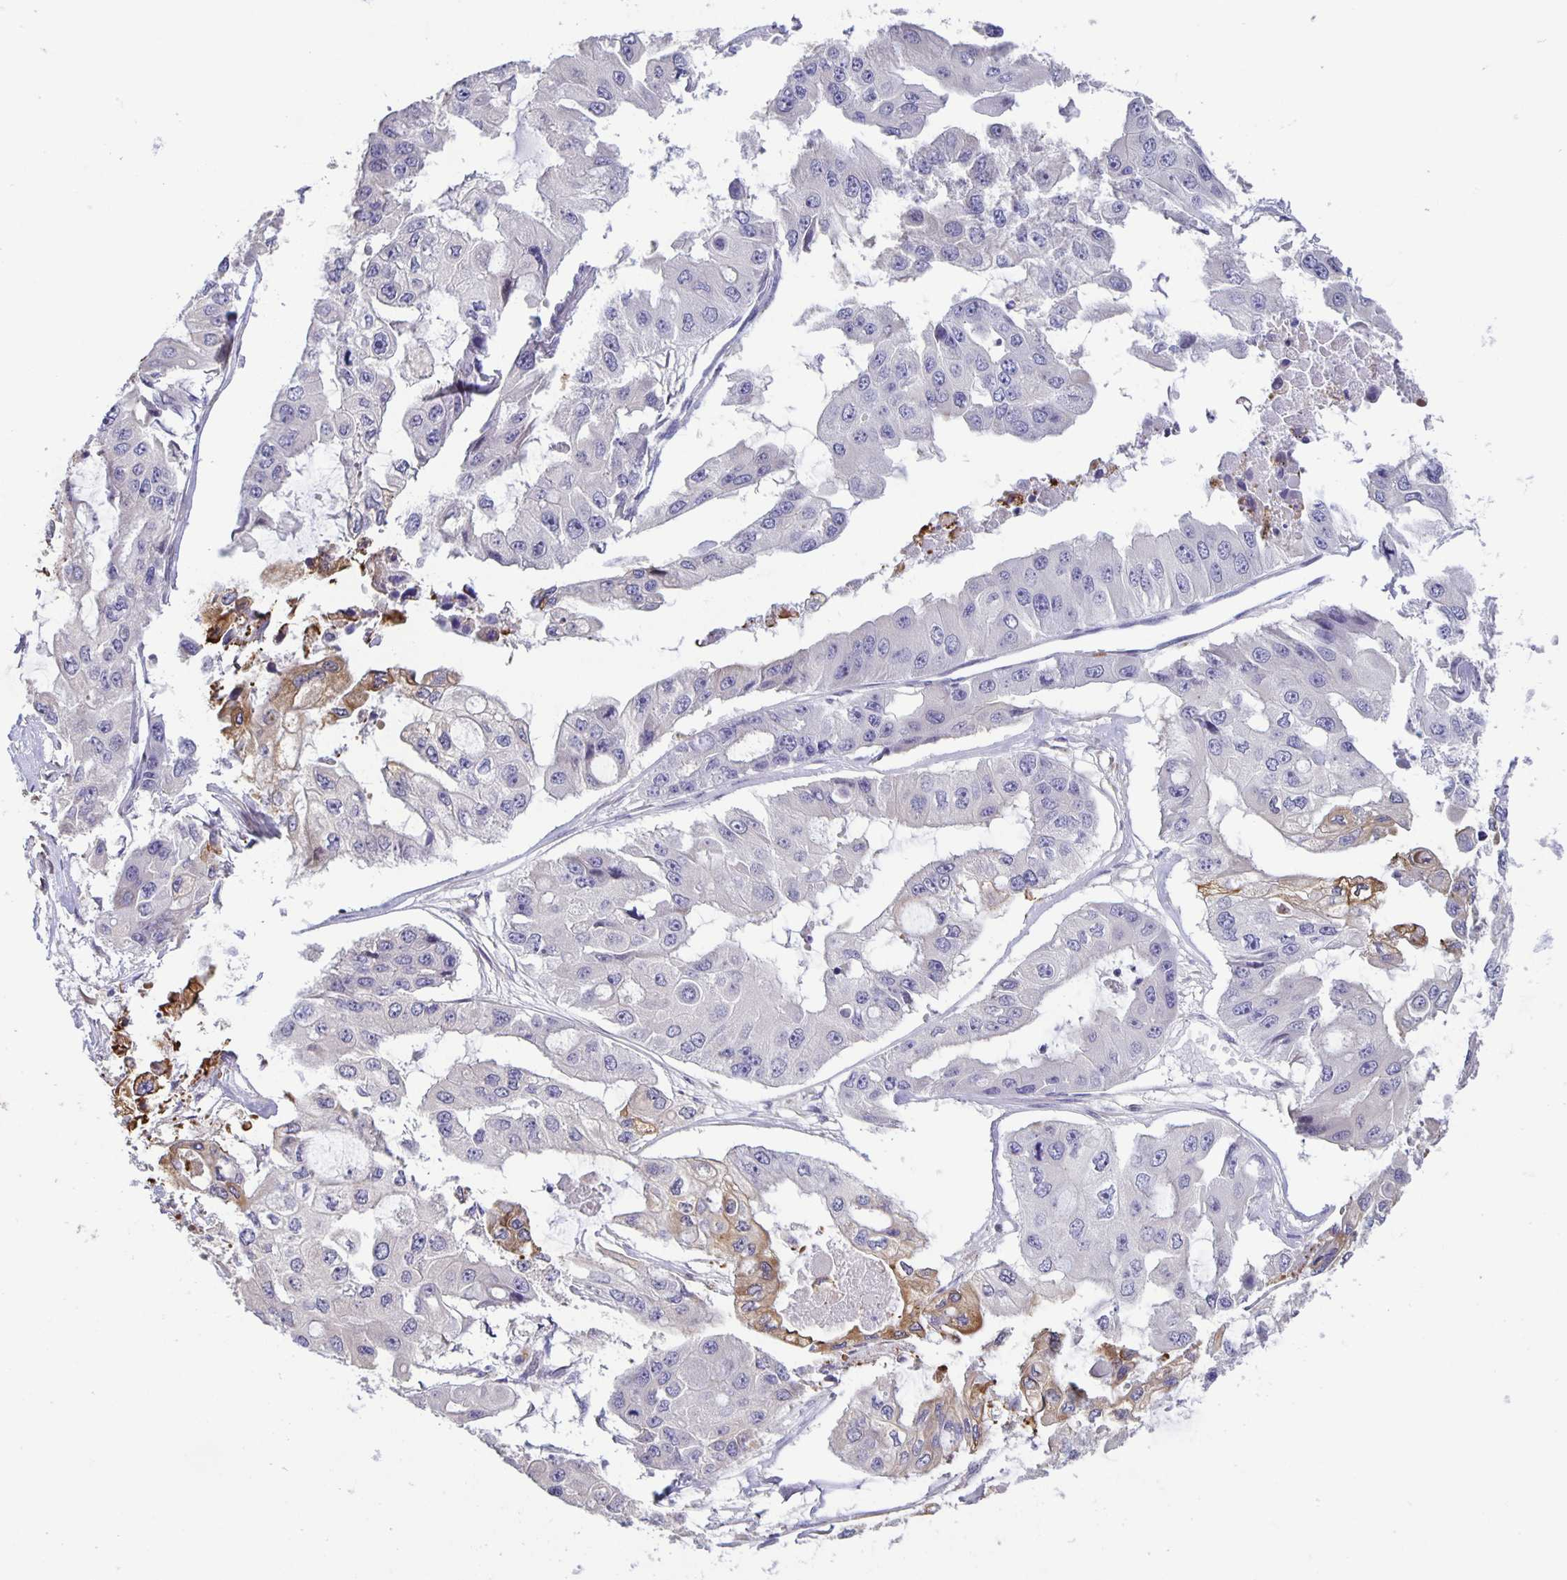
{"staining": {"intensity": "weak", "quantity": "<25%", "location": "cytoplasmic/membranous"}, "tissue": "ovarian cancer", "cell_type": "Tumor cells", "image_type": "cancer", "snomed": [{"axis": "morphology", "description": "Cystadenocarcinoma, serous, NOS"}, {"axis": "topography", "description": "Ovary"}], "caption": "Immunohistochemistry (IHC) image of neoplastic tissue: human serous cystadenocarcinoma (ovarian) stained with DAB demonstrates no significant protein positivity in tumor cells.", "gene": "MAPK12", "patient": {"sex": "female", "age": 56}}